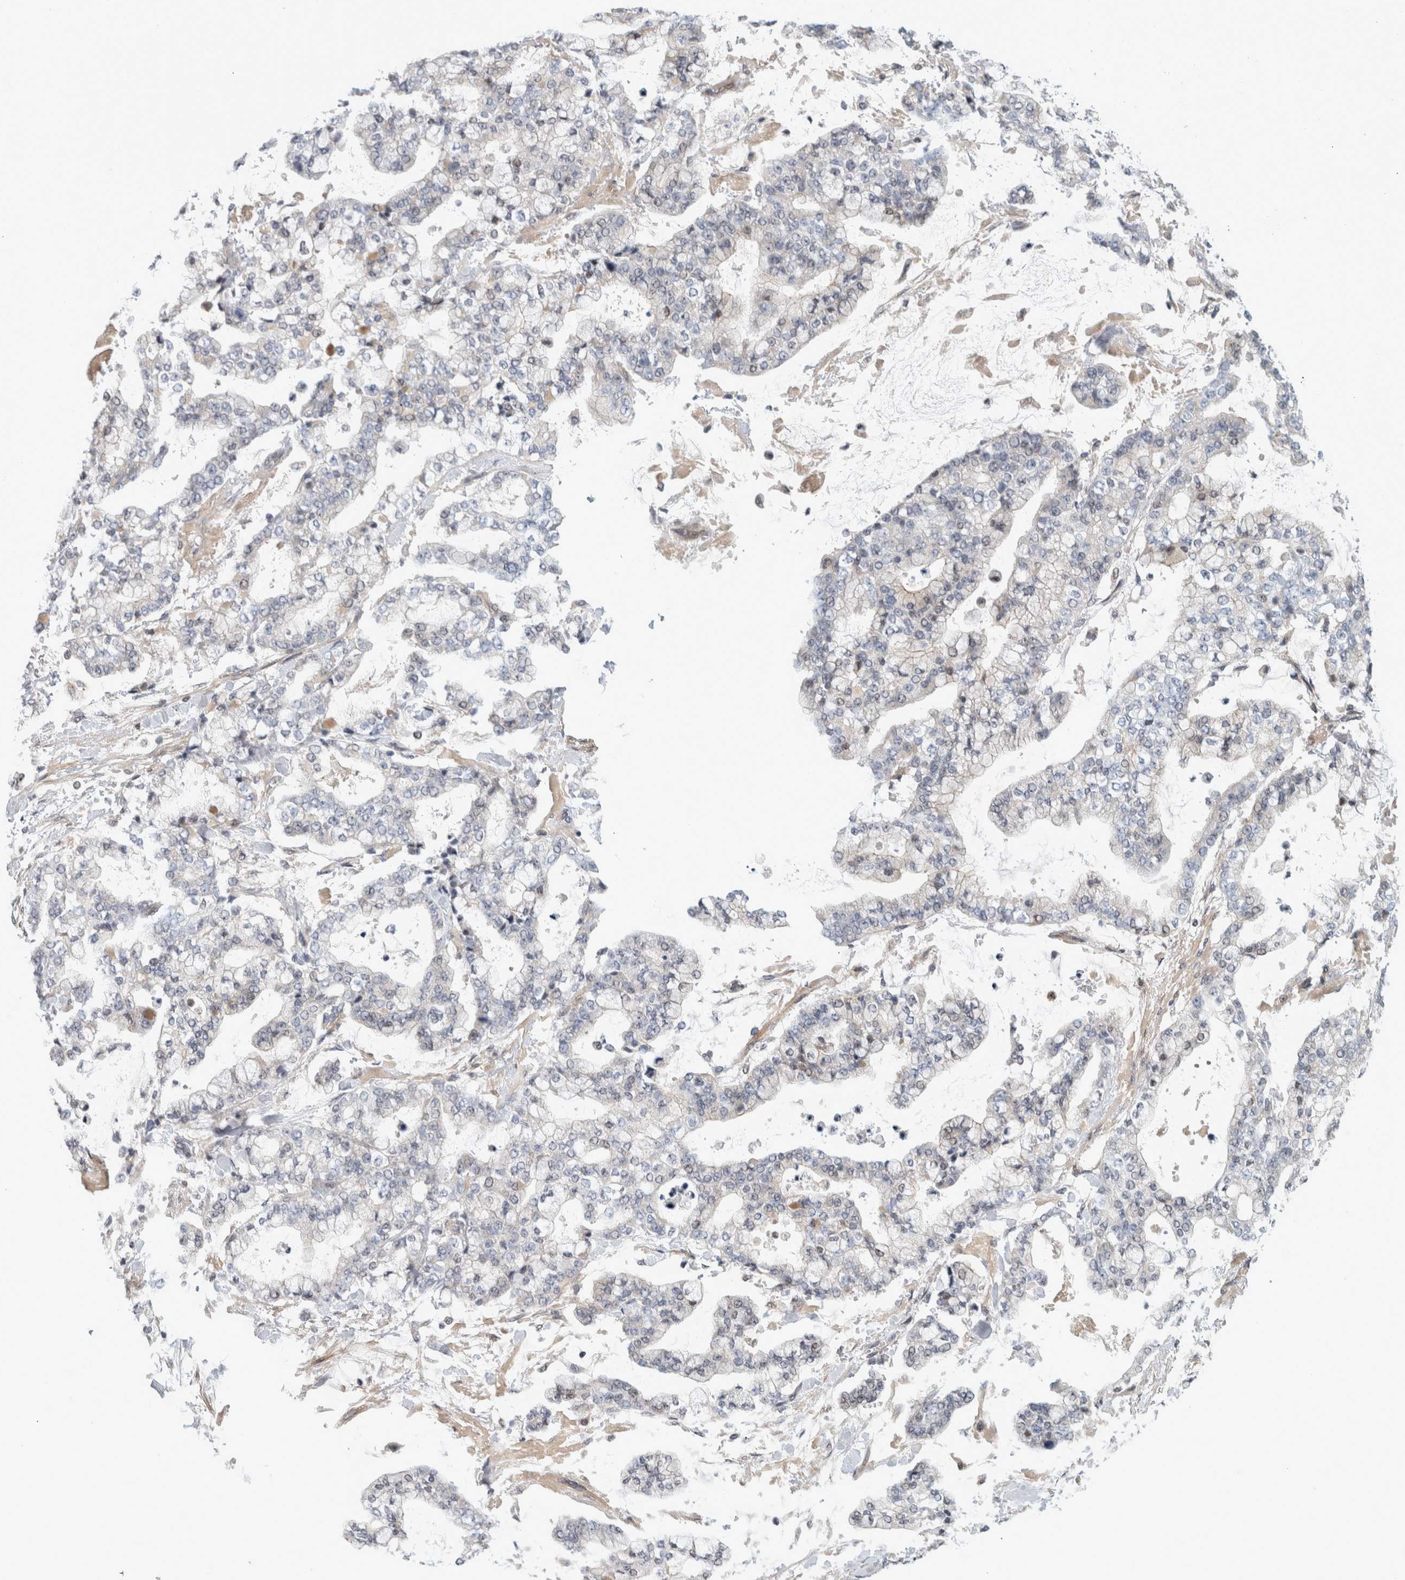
{"staining": {"intensity": "negative", "quantity": "none", "location": "none"}, "tissue": "stomach cancer", "cell_type": "Tumor cells", "image_type": "cancer", "snomed": [{"axis": "morphology", "description": "Normal tissue, NOS"}, {"axis": "morphology", "description": "Adenocarcinoma, NOS"}, {"axis": "topography", "description": "Stomach, upper"}, {"axis": "topography", "description": "Stomach"}], "caption": "Immunohistochemistry (IHC) photomicrograph of human adenocarcinoma (stomach) stained for a protein (brown), which demonstrates no expression in tumor cells.", "gene": "ZNF804B", "patient": {"sex": "male", "age": 76}}